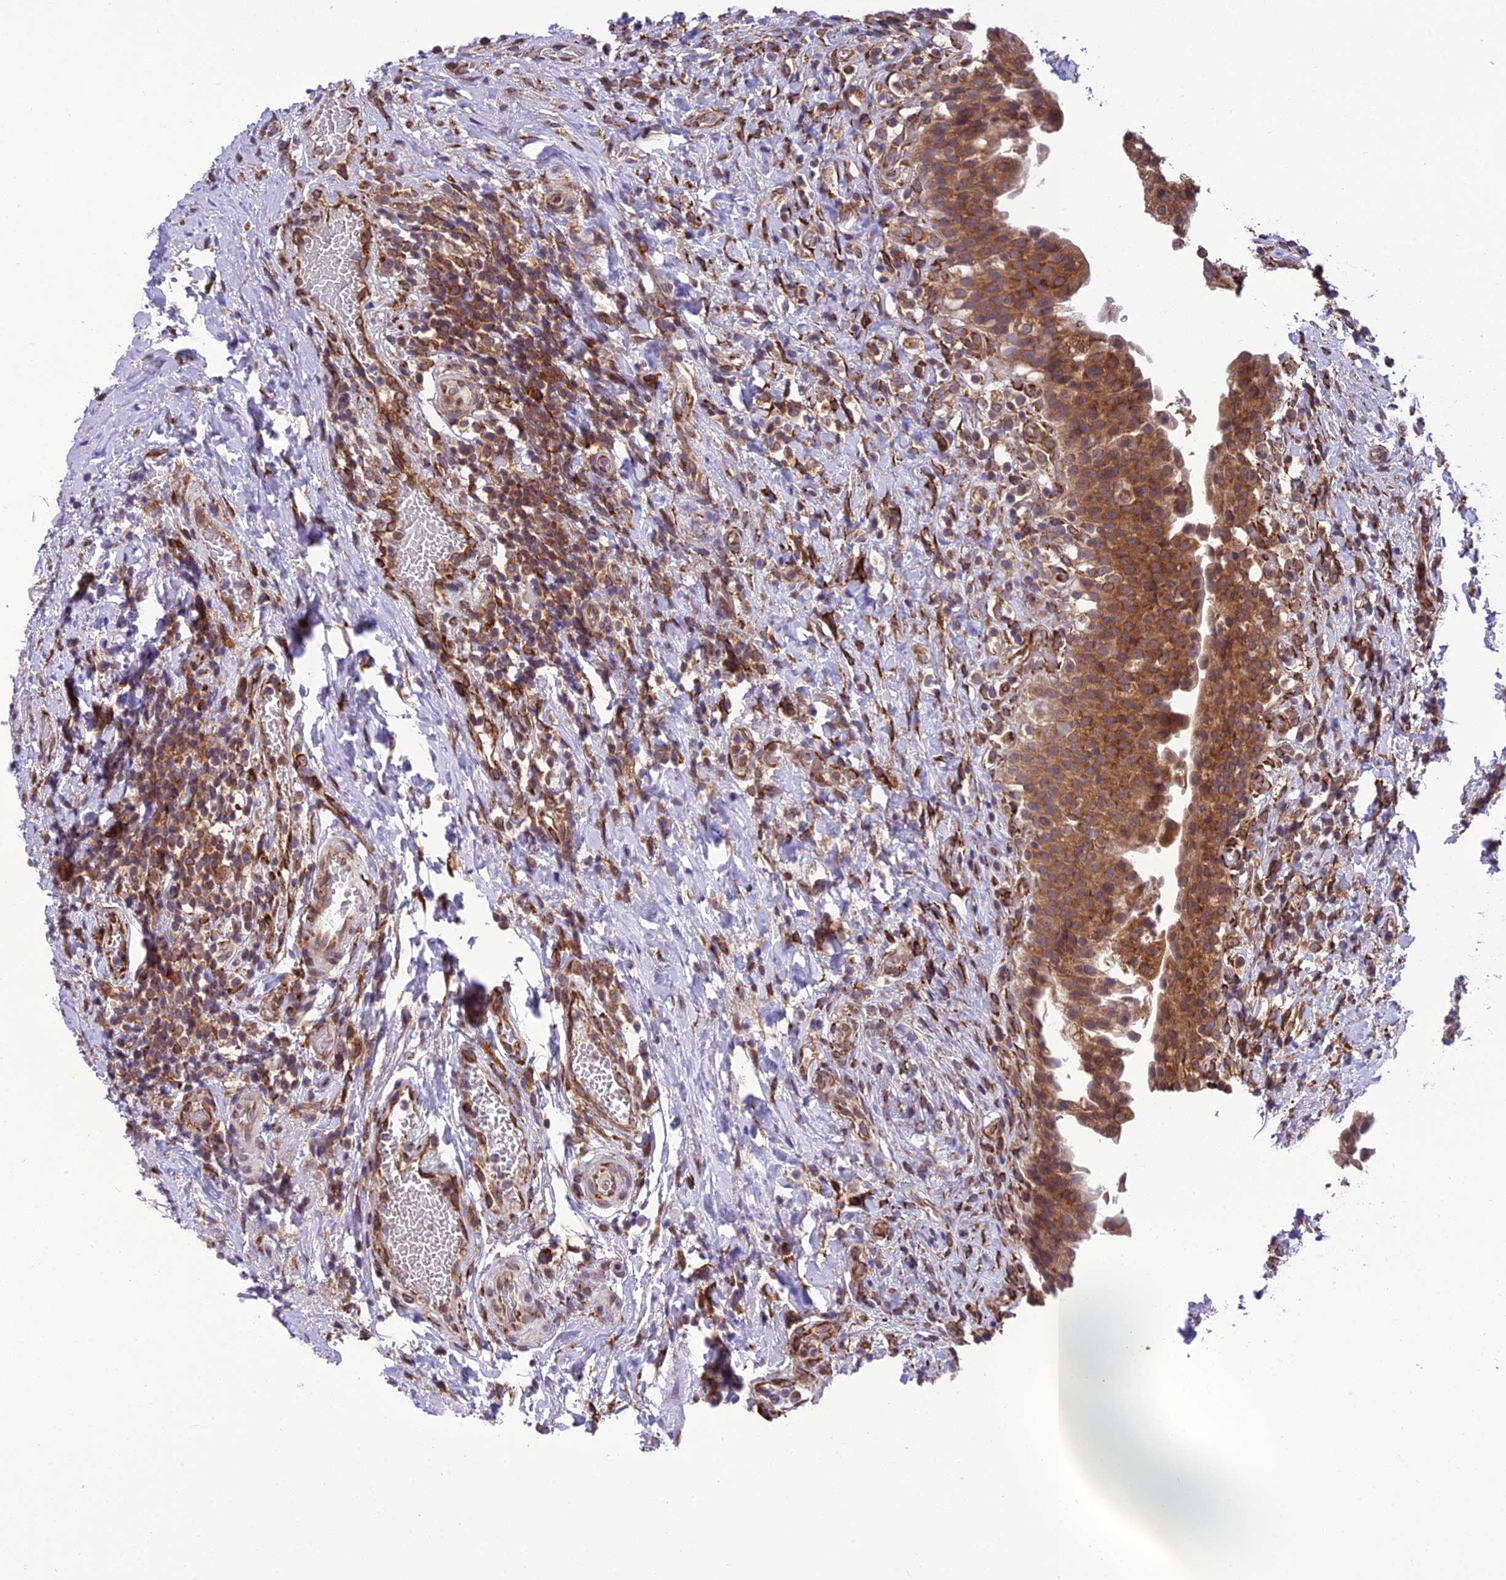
{"staining": {"intensity": "strong", "quantity": ">75%", "location": "cytoplasmic/membranous"}, "tissue": "urinary bladder", "cell_type": "Urothelial cells", "image_type": "normal", "snomed": [{"axis": "morphology", "description": "Normal tissue, NOS"}, {"axis": "morphology", "description": "Inflammation, NOS"}, {"axis": "topography", "description": "Urinary bladder"}], "caption": "This histopathology image reveals IHC staining of unremarkable human urinary bladder, with high strong cytoplasmic/membranous staining in approximately >75% of urothelial cells.", "gene": "DHCR7", "patient": {"sex": "male", "age": 64}}